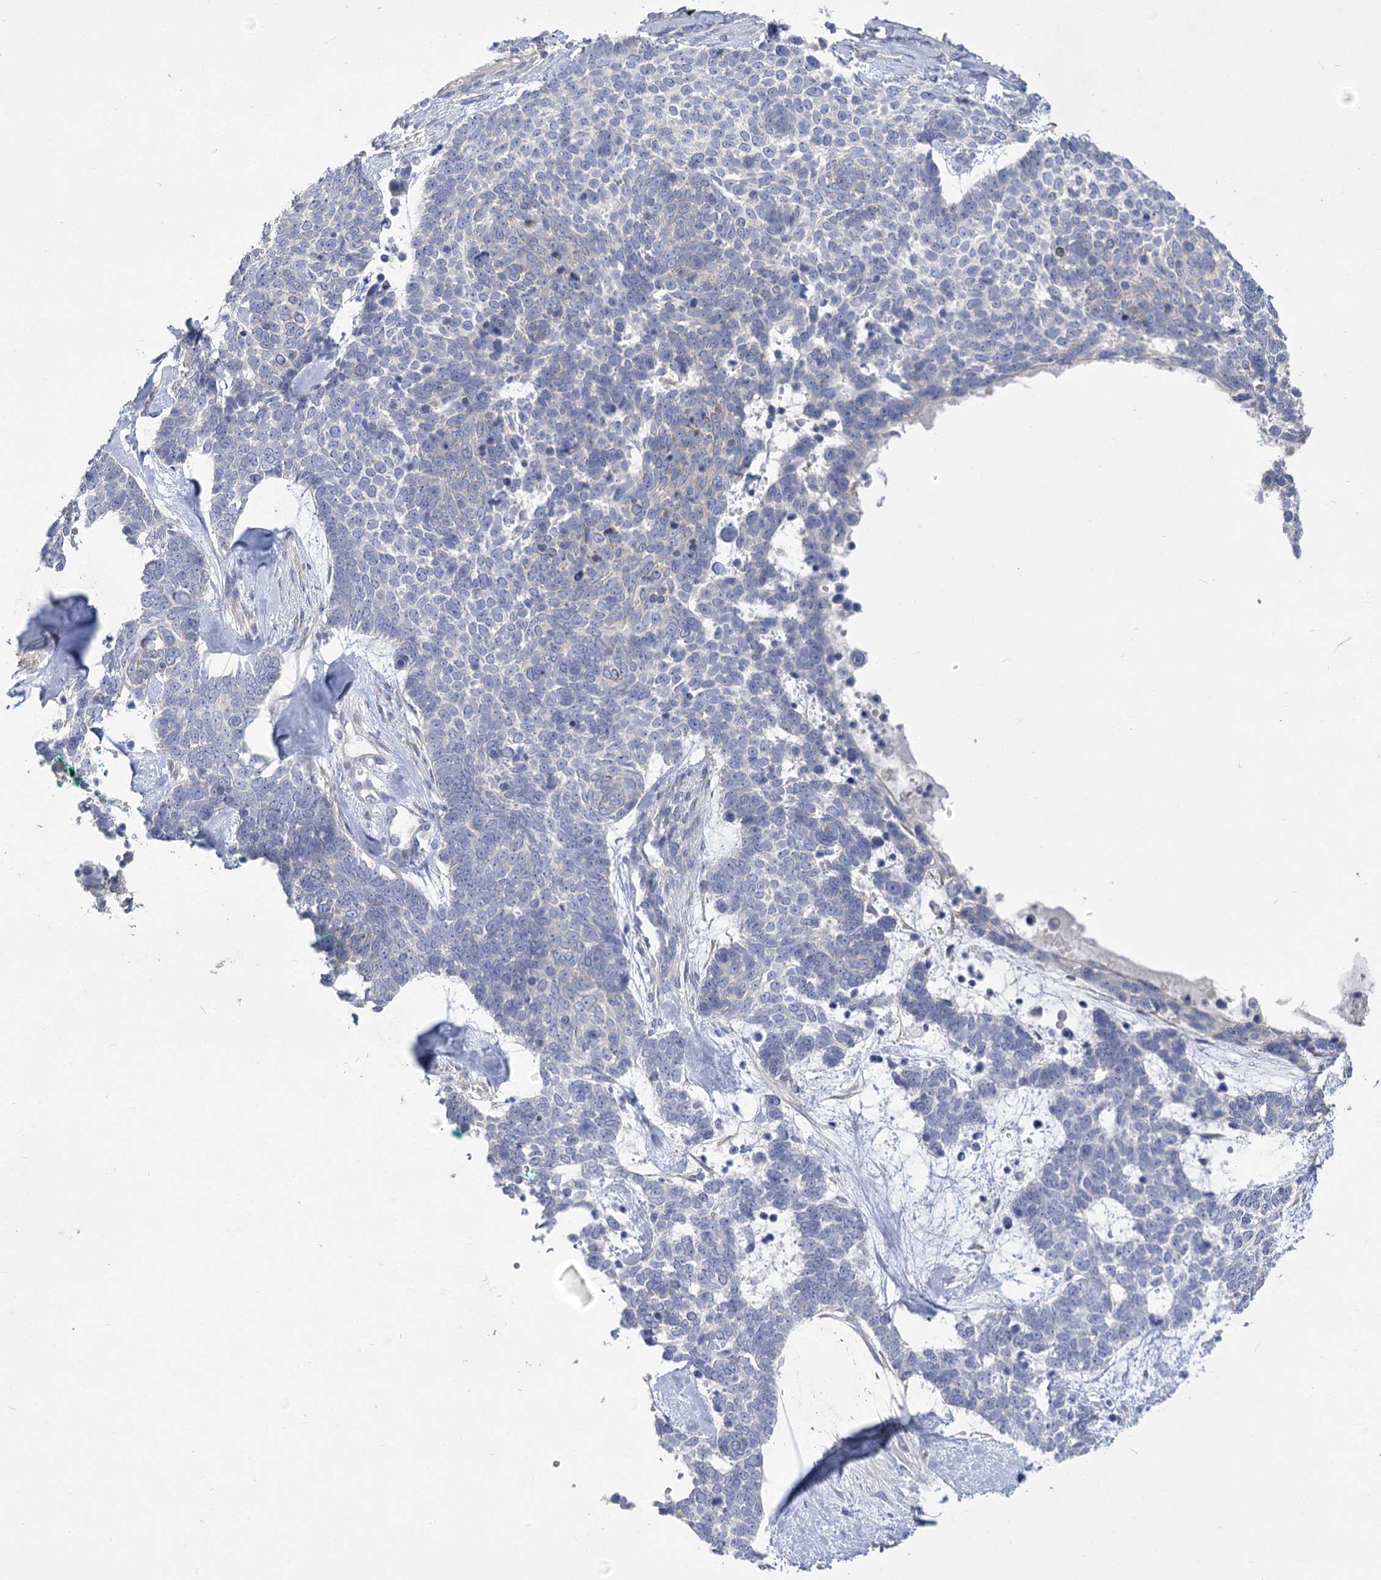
{"staining": {"intensity": "negative", "quantity": "none", "location": "none"}, "tissue": "skin cancer", "cell_type": "Tumor cells", "image_type": "cancer", "snomed": [{"axis": "morphology", "description": "Basal cell carcinoma"}, {"axis": "topography", "description": "Skin"}], "caption": "Tumor cells show no significant expression in skin cancer.", "gene": "SLC9A3", "patient": {"sex": "female", "age": 81}}